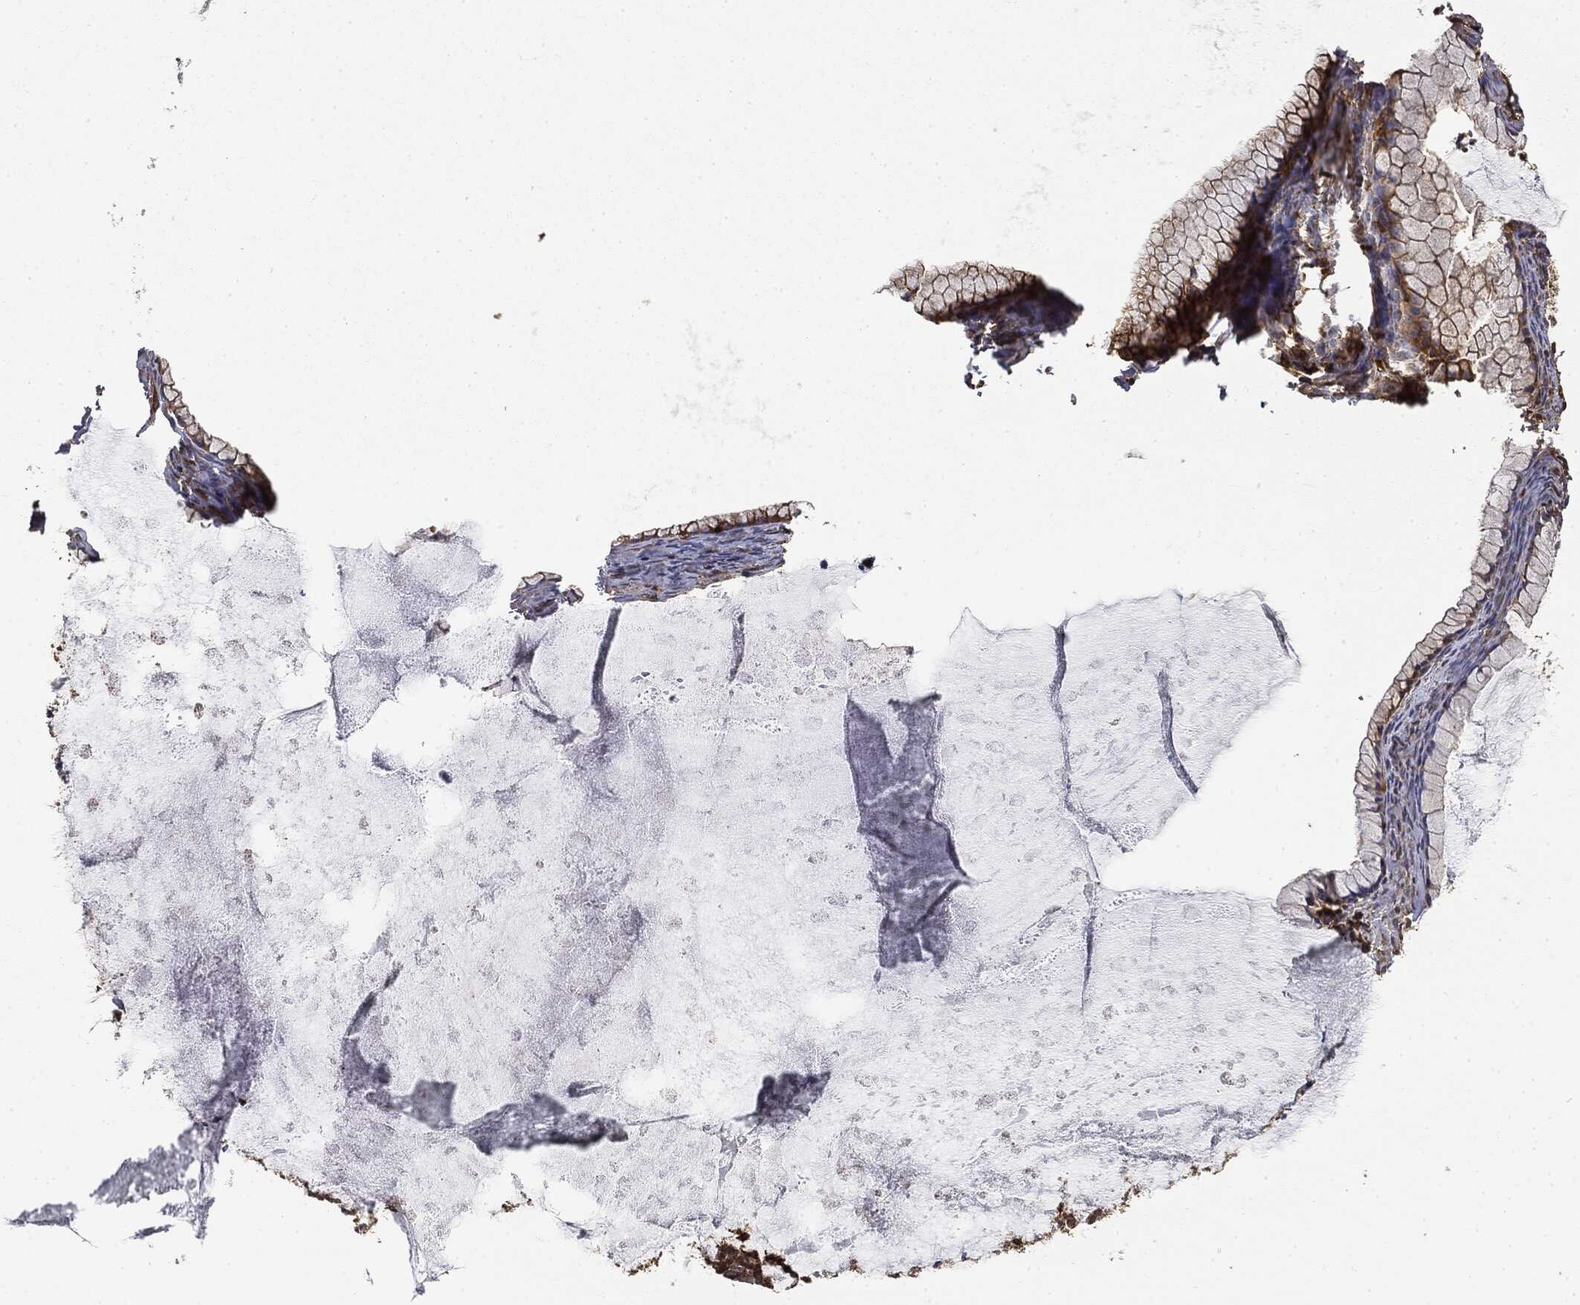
{"staining": {"intensity": "strong", "quantity": ">75%", "location": "cytoplasmic/membranous"}, "tissue": "ovarian cancer", "cell_type": "Tumor cells", "image_type": "cancer", "snomed": [{"axis": "morphology", "description": "Cystadenocarcinoma, mucinous, NOS"}, {"axis": "topography", "description": "Ovary"}], "caption": "IHC micrograph of neoplastic tissue: human ovarian mucinous cystadenocarcinoma stained using IHC reveals high levels of strong protein expression localized specifically in the cytoplasmic/membranous of tumor cells, appearing as a cytoplasmic/membranous brown color.", "gene": "WDR1", "patient": {"sex": "female", "age": 41}}